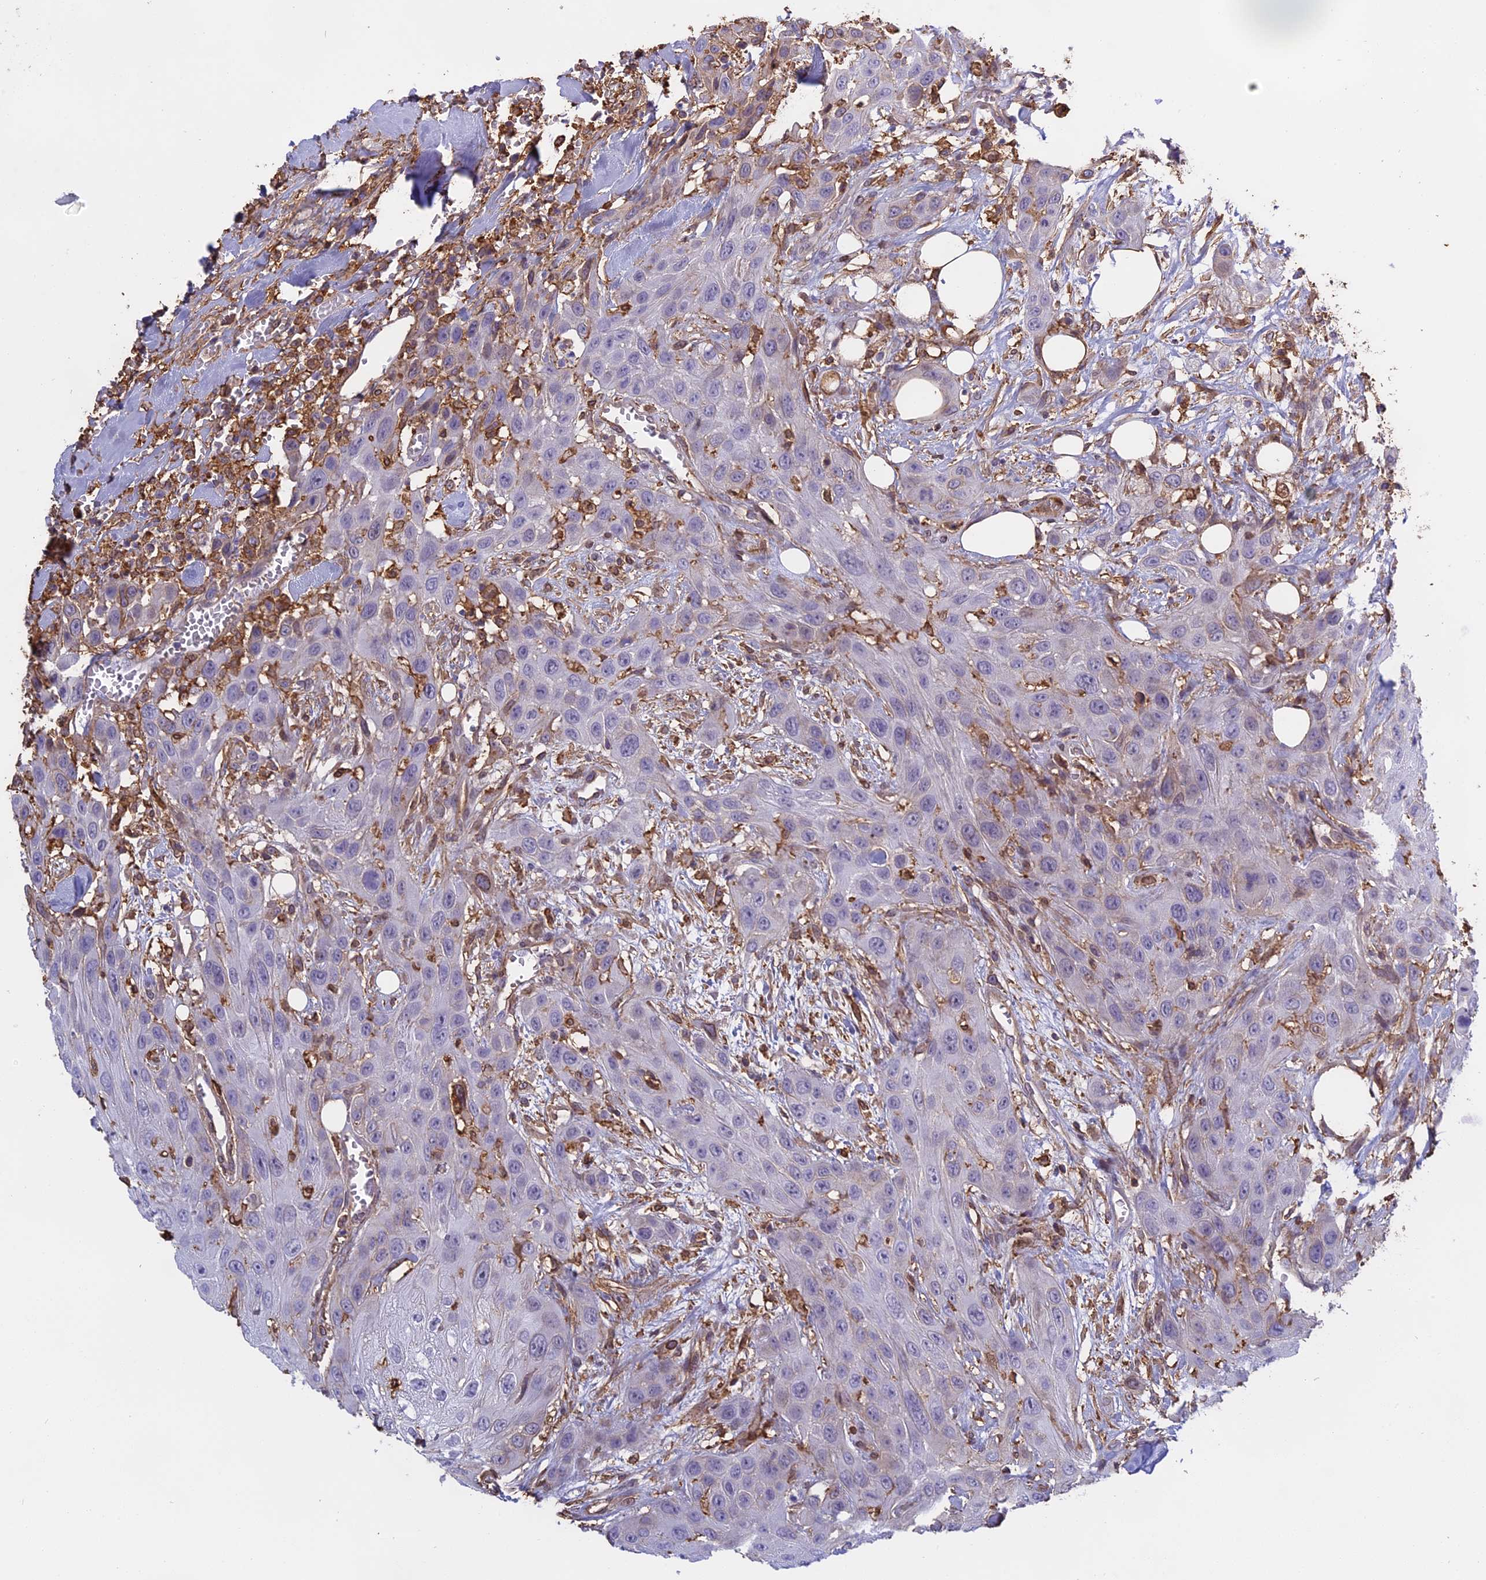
{"staining": {"intensity": "negative", "quantity": "none", "location": "none"}, "tissue": "head and neck cancer", "cell_type": "Tumor cells", "image_type": "cancer", "snomed": [{"axis": "morphology", "description": "Squamous cell carcinoma, NOS"}, {"axis": "topography", "description": "Head-Neck"}], "caption": "This is an immunohistochemistry image of head and neck cancer (squamous cell carcinoma). There is no positivity in tumor cells.", "gene": "TMEM255B", "patient": {"sex": "male", "age": 81}}